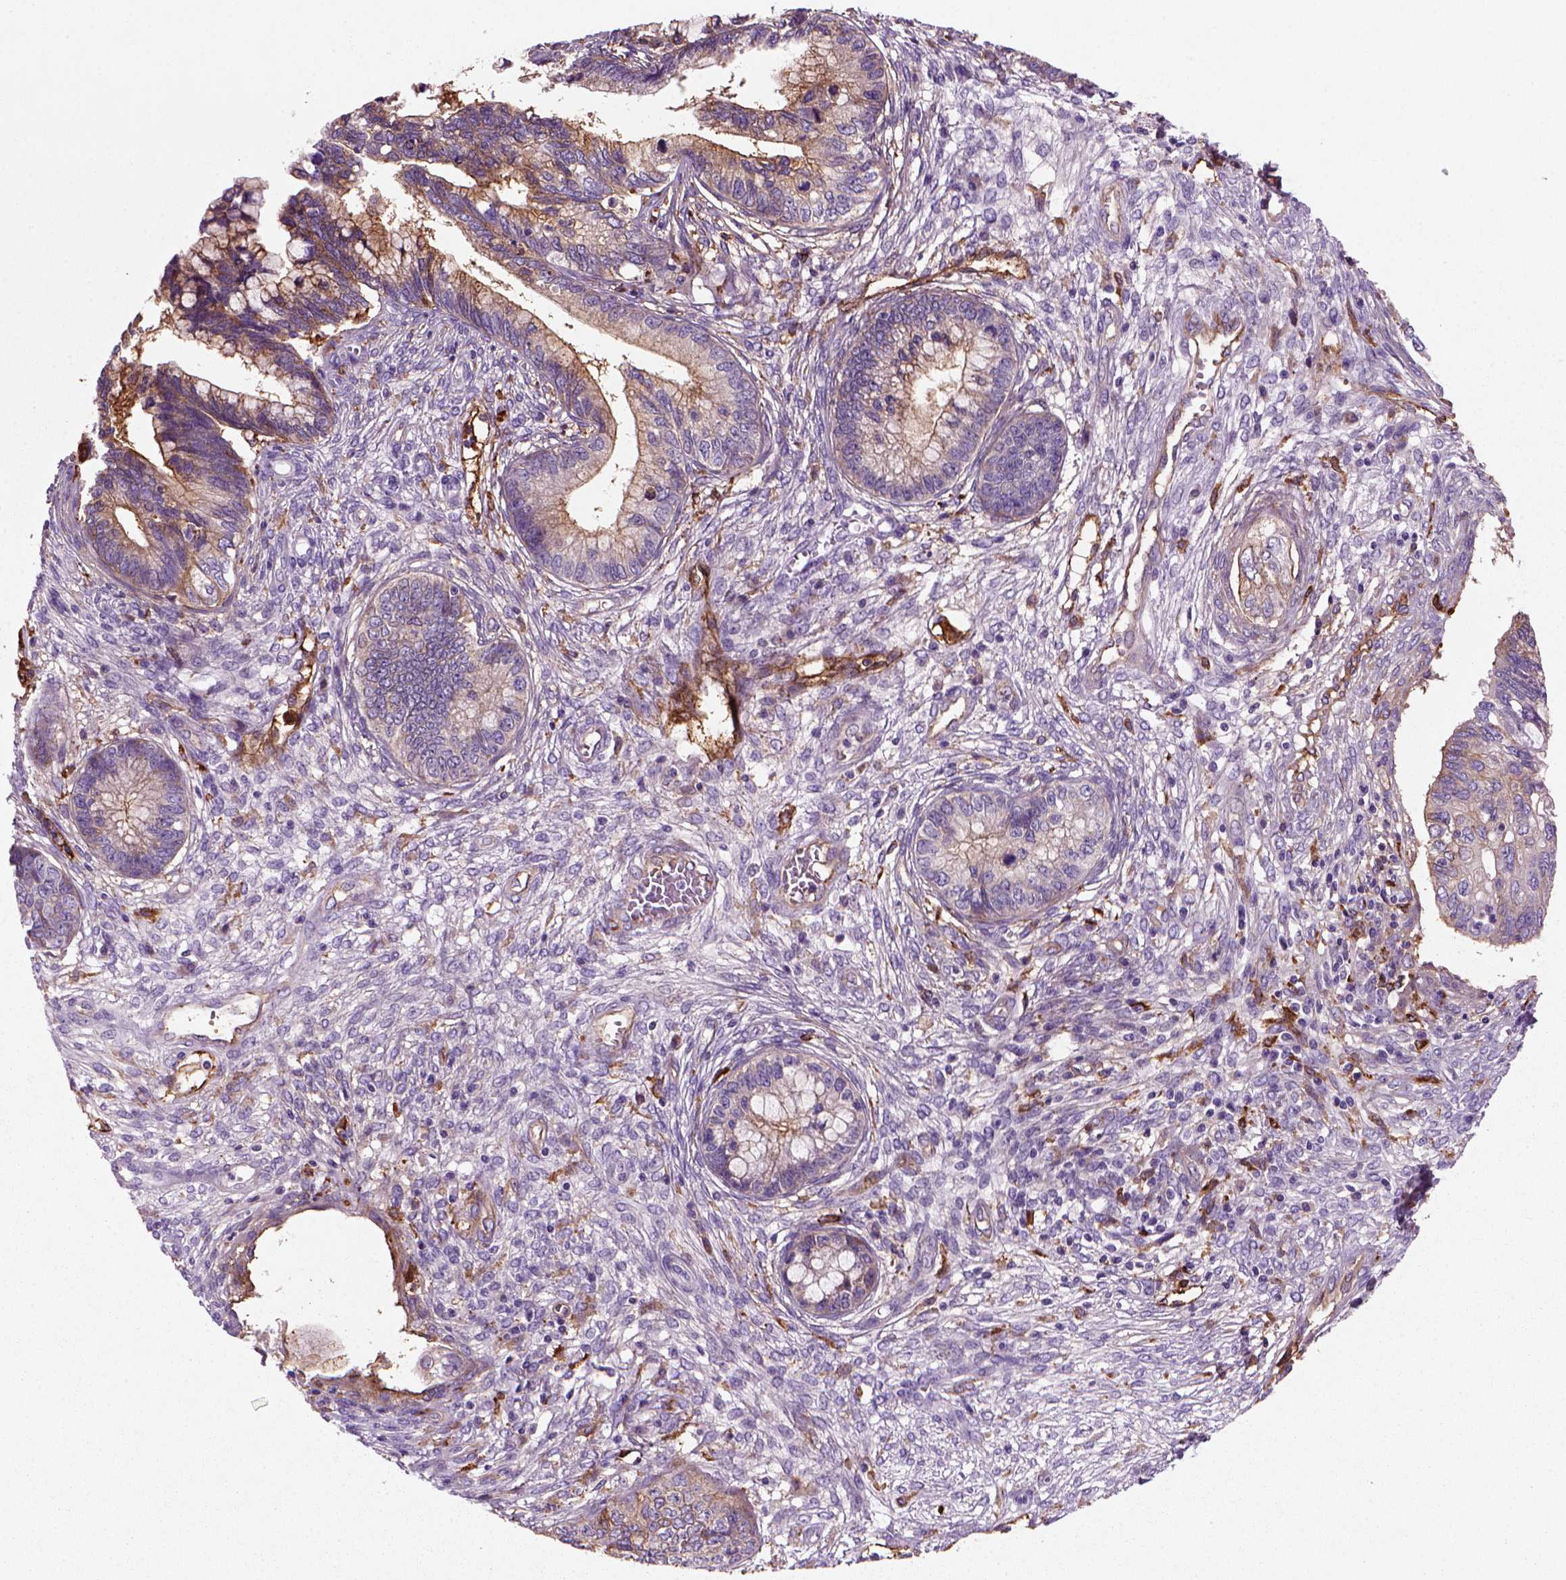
{"staining": {"intensity": "moderate", "quantity": "<25%", "location": "cytoplasmic/membranous"}, "tissue": "cervical cancer", "cell_type": "Tumor cells", "image_type": "cancer", "snomed": [{"axis": "morphology", "description": "Adenocarcinoma, NOS"}, {"axis": "topography", "description": "Cervix"}], "caption": "Immunohistochemistry (DAB (3,3'-diaminobenzidine)) staining of human adenocarcinoma (cervical) demonstrates moderate cytoplasmic/membranous protein expression in about <25% of tumor cells. (IHC, brightfield microscopy, high magnification).", "gene": "MARCKS", "patient": {"sex": "female", "age": 44}}